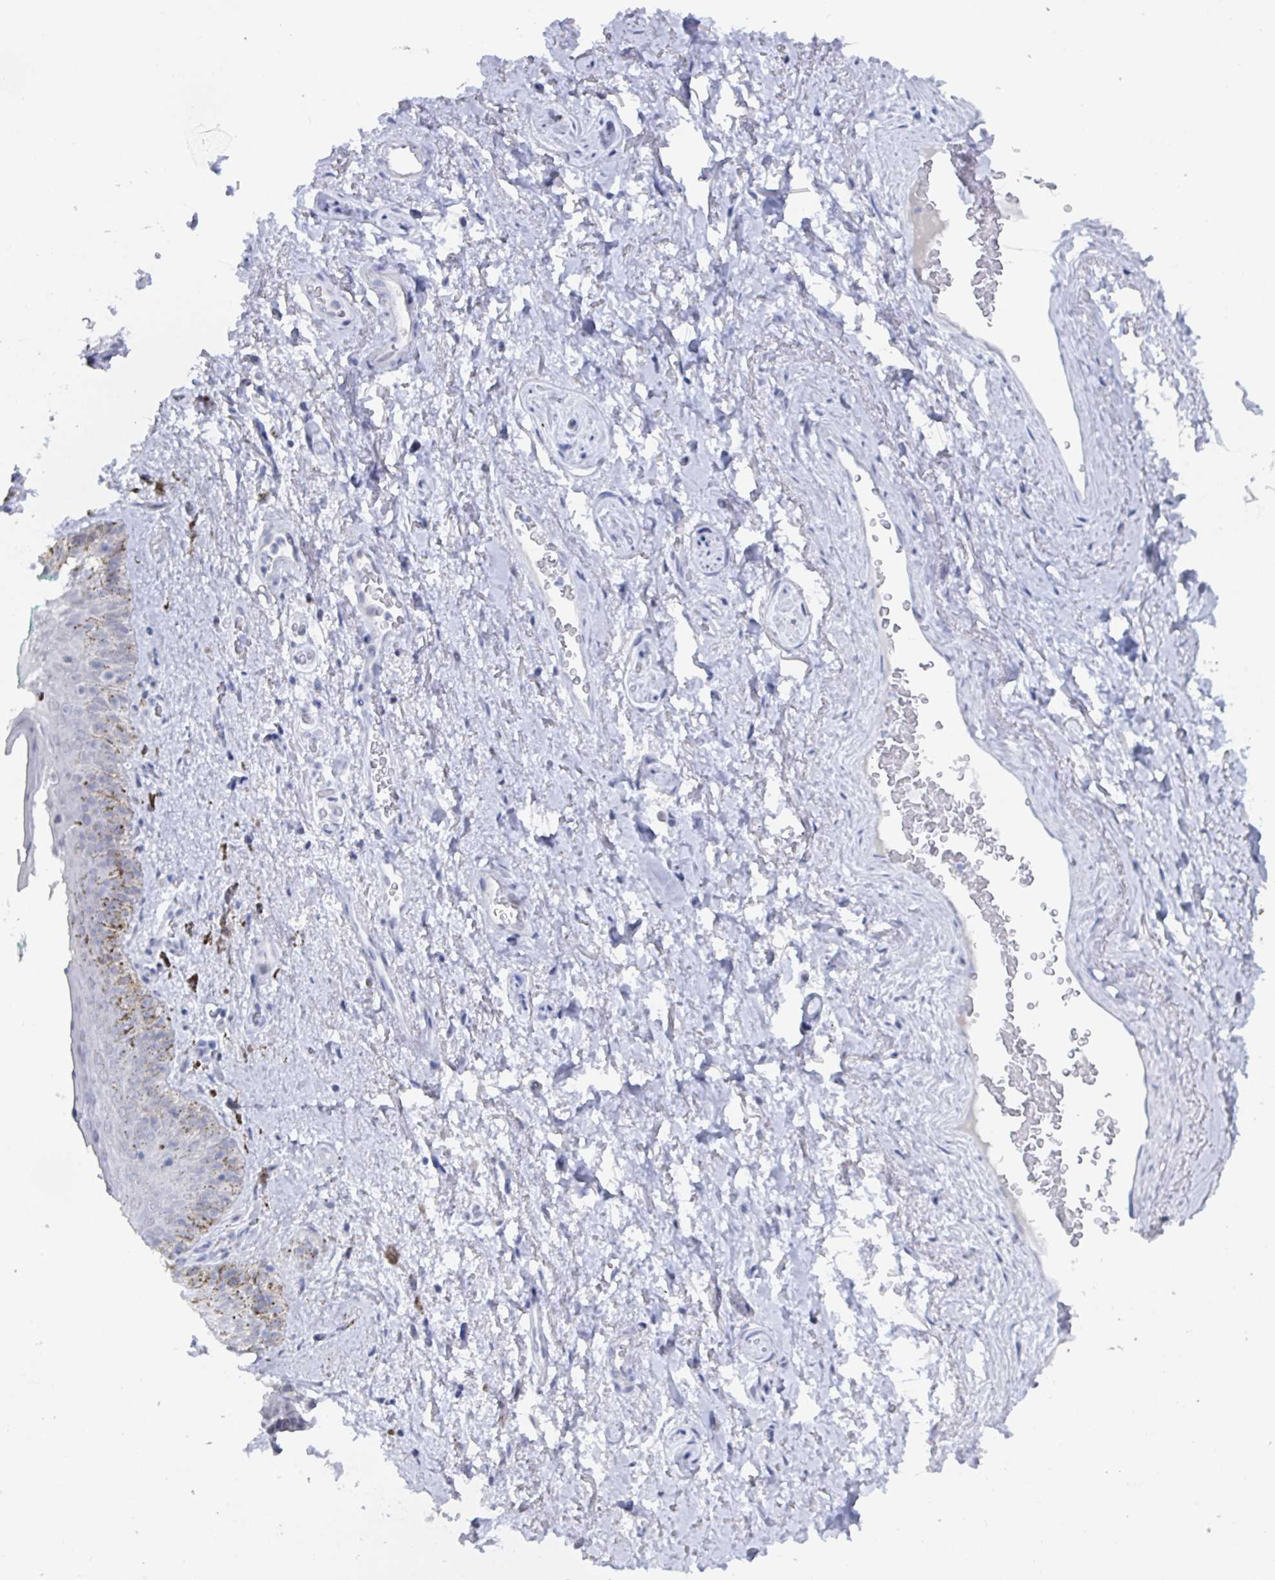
{"staining": {"intensity": "negative", "quantity": "none", "location": "none"}, "tissue": "adipose tissue", "cell_type": "Adipocytes", "image_type": "normal", "snomed": [{"axis": "morphology", "description": "Normal tissue, NOS"}, {"axis": "topography", "description": "Vulva"}, {"axis": "topography", "description": "Peripheral nerve tissue"}], "caption": "IHC micrograph of normal adipose tissue: human adipose tissue stained with DAB (3,3'-diaminobenzidine) shows no significant protein staining in adipocytes.", "gene": "CAMKV", "patient": {"sex": "female", "age": 66}}